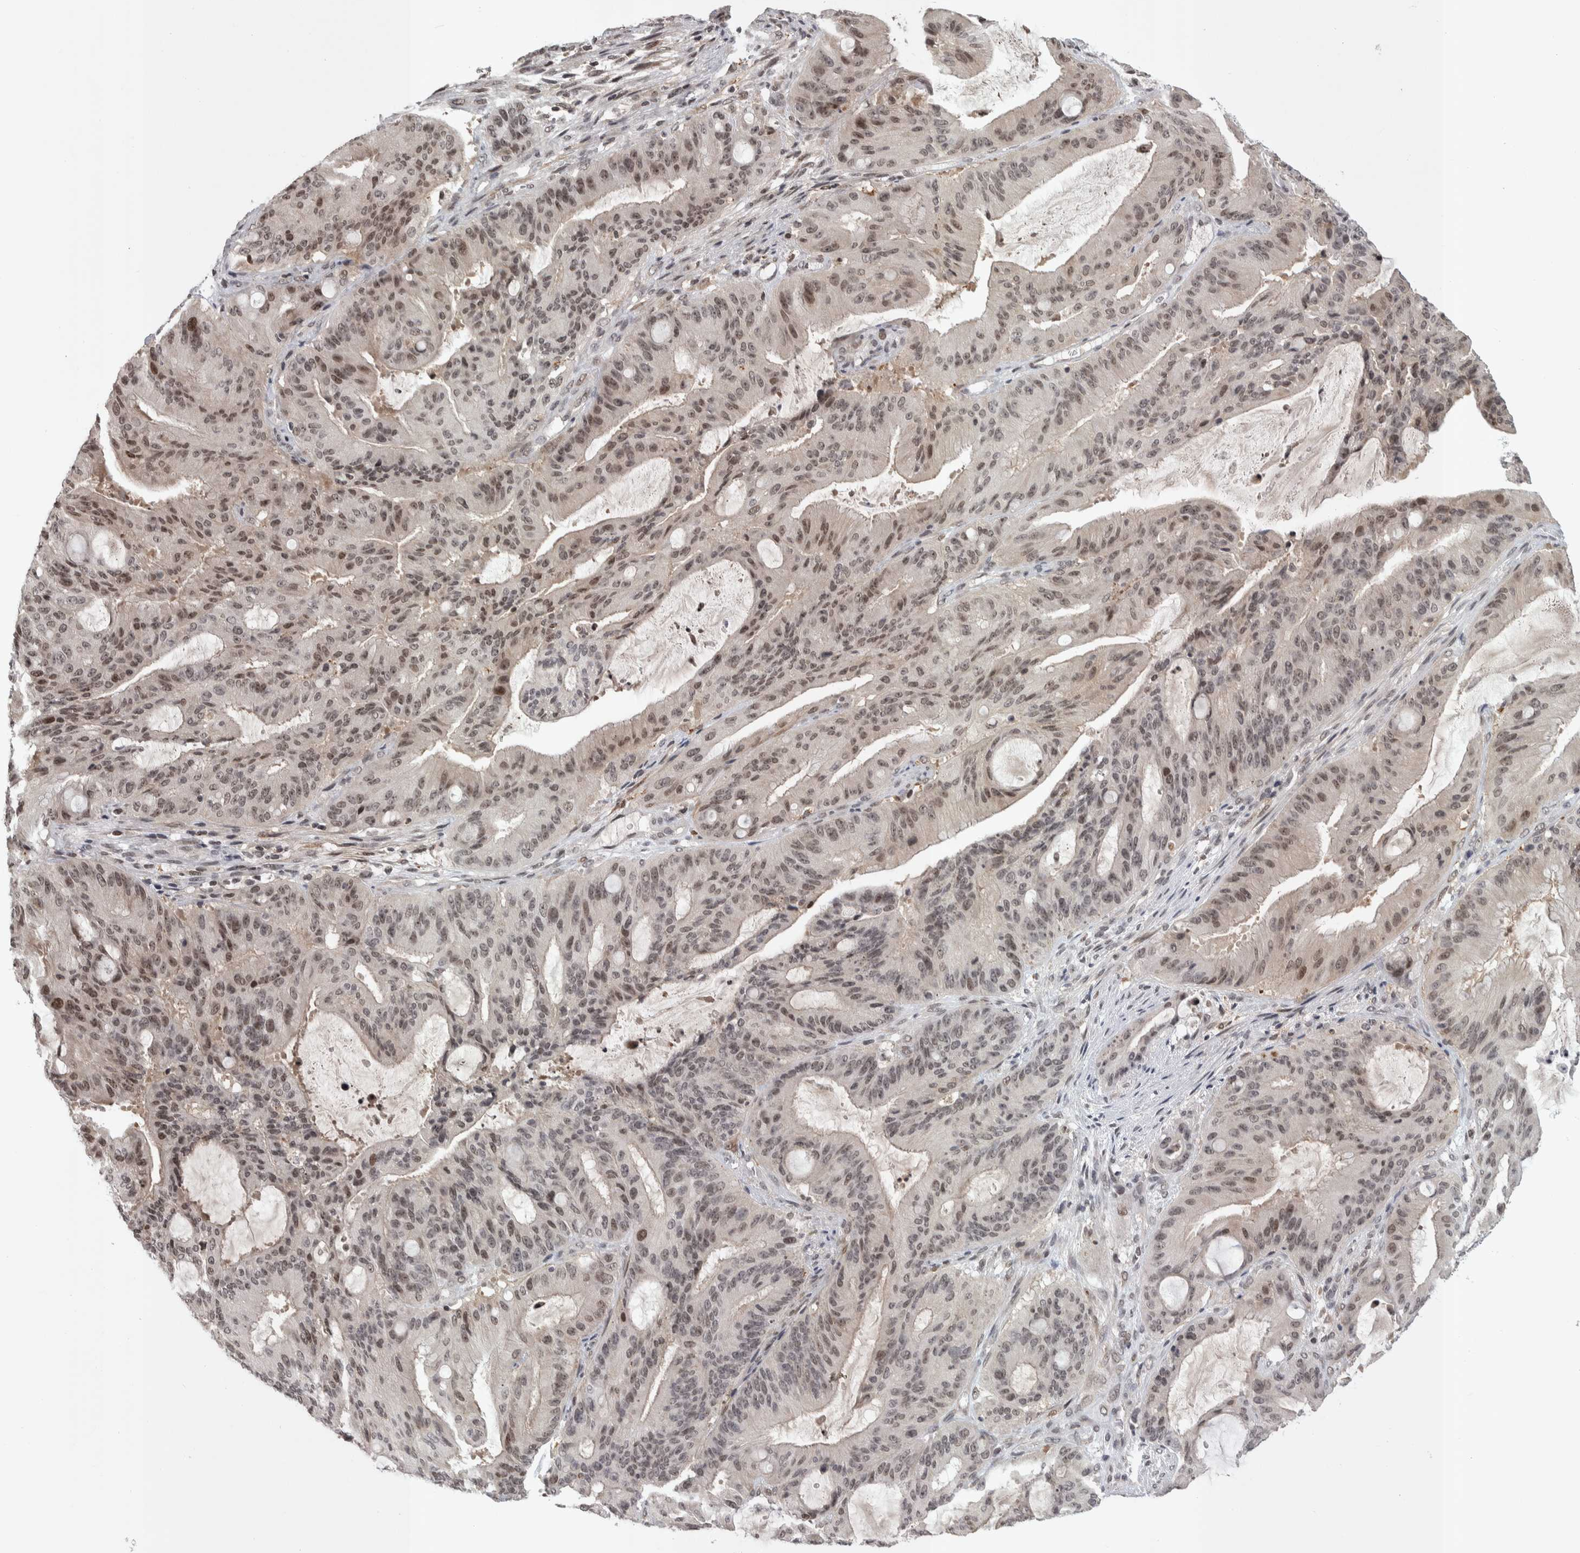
{"staining": {"intensity": "moderate", "quantity": "25%-75%", "location": "nuclear"}, "tissue": "liver cancer", "cell_type": "Tumor cells", "image_type": "cancer", "snomed": [{"axis": "morphology", "description": "Normal tissue, NOS"}, {"axis": "morphology", "description": "Cholangiocarcinoma"}, {"axis": "topography", "description": "Liver"}, {"axis": "topography", "description": "Peripheral nerve tissue"}], "caption": "An immunohistochemistry (IHC) histopathology image of tumor tissue is shown. Protein staining in brown shows moderate nuclear positivity in liver cancer within tumor cells. The staining is performed using DAB (3,3'-diaminobenzidine) brown chromogen to label protein expression. The nuclei are counter-stained blue using hematoxylin.", "gene": "ZSCAN21", "patient": {"sex": "female", "age": 73}}